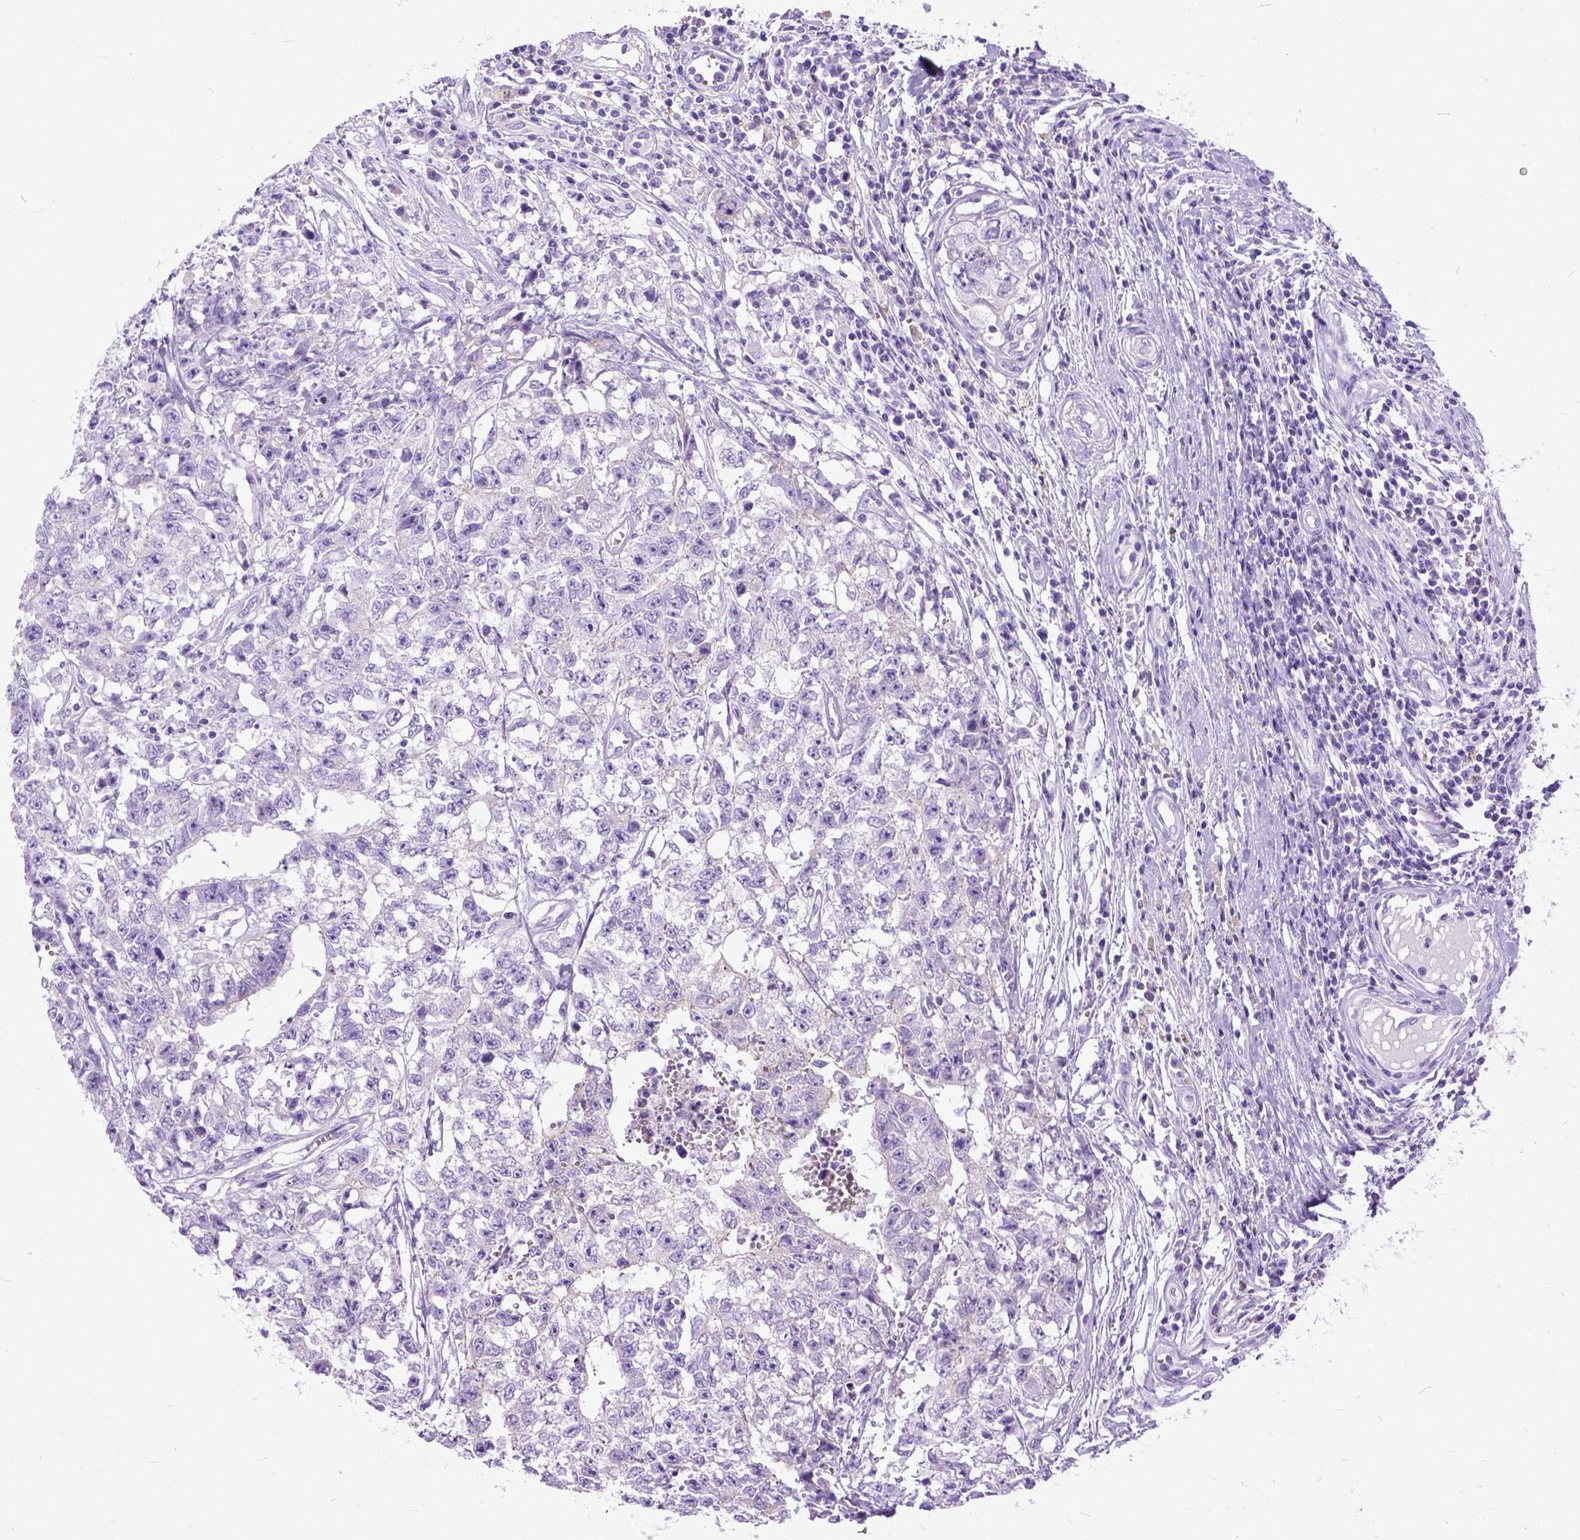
{"staining": {"intensity": "negative", "quantity": "none", "location": "none"}, "tissue": "testis cancer", "cell_type": "Tumor cells", "image_type": "cancer", "snomed": [{"axis": "morphology", "description": "Carcinoma, Embryonal, NOS"}, {"axis": "topography", "description": "Testis"}], "caption": "An immunohistochemistry photomicrograph of testis cancer is shown. There is no staining in tumor cells of testis cancer.", "gene": "PPL", "patient": {"sex": "male", "age": 36}}